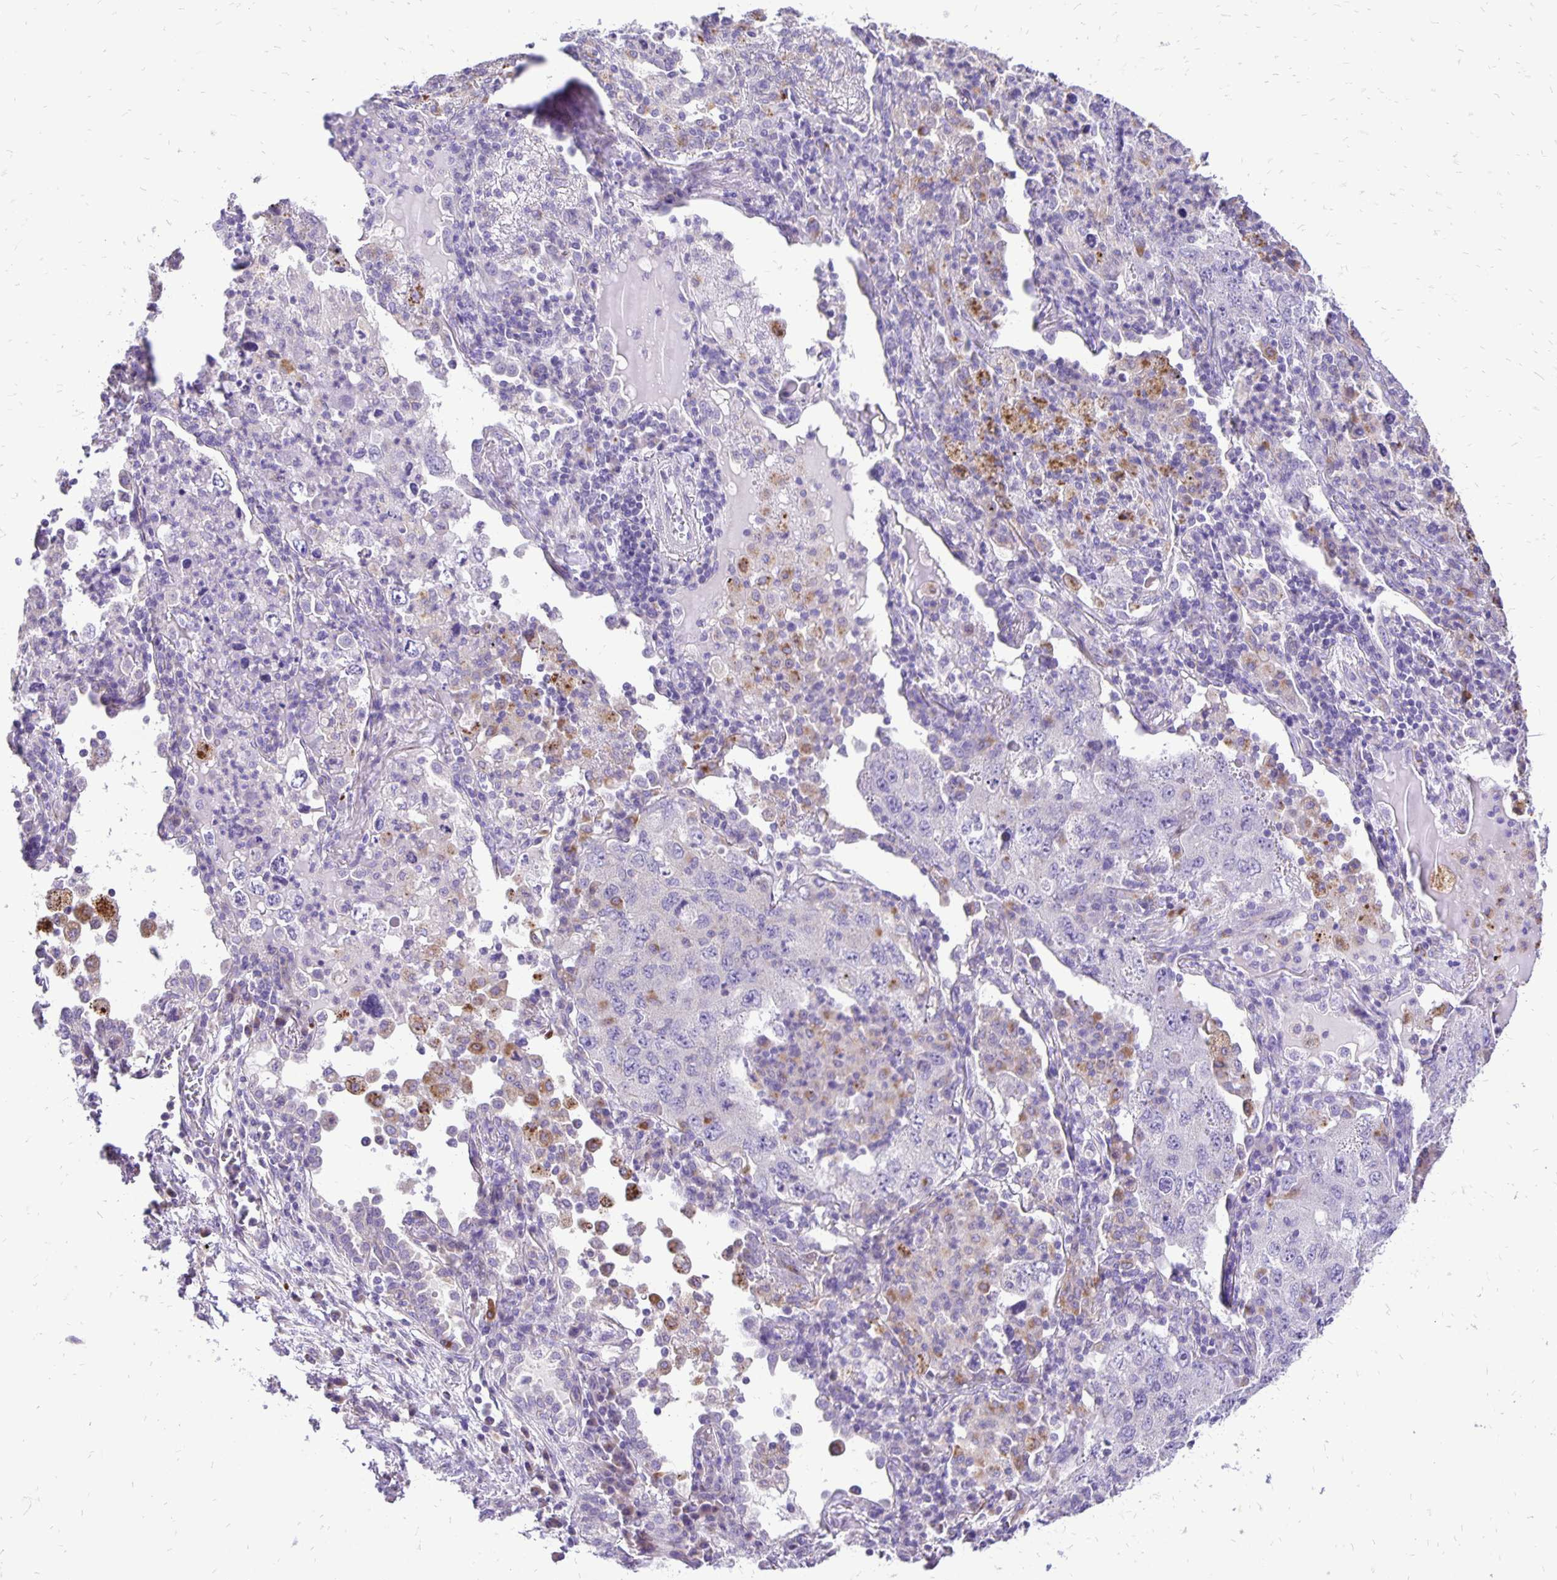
{"staining": {"intensity": "negative", "quantity": "none", "location": "none"}, "tissue": "lung cancer", "cell_type": "Tumor cells", "image_type": "cancer", "snomed": [{"axis": "morphology", "description": "Adenocarcinoma, NOS"}, {"axis": "topography", "description": "Lung"}], "caption": "The image reveals no staining of tumor cells in lung cancer (adenocarcinoma).", "gene": "EIF5A", "patient": {"sex": "female", "age": 57}}